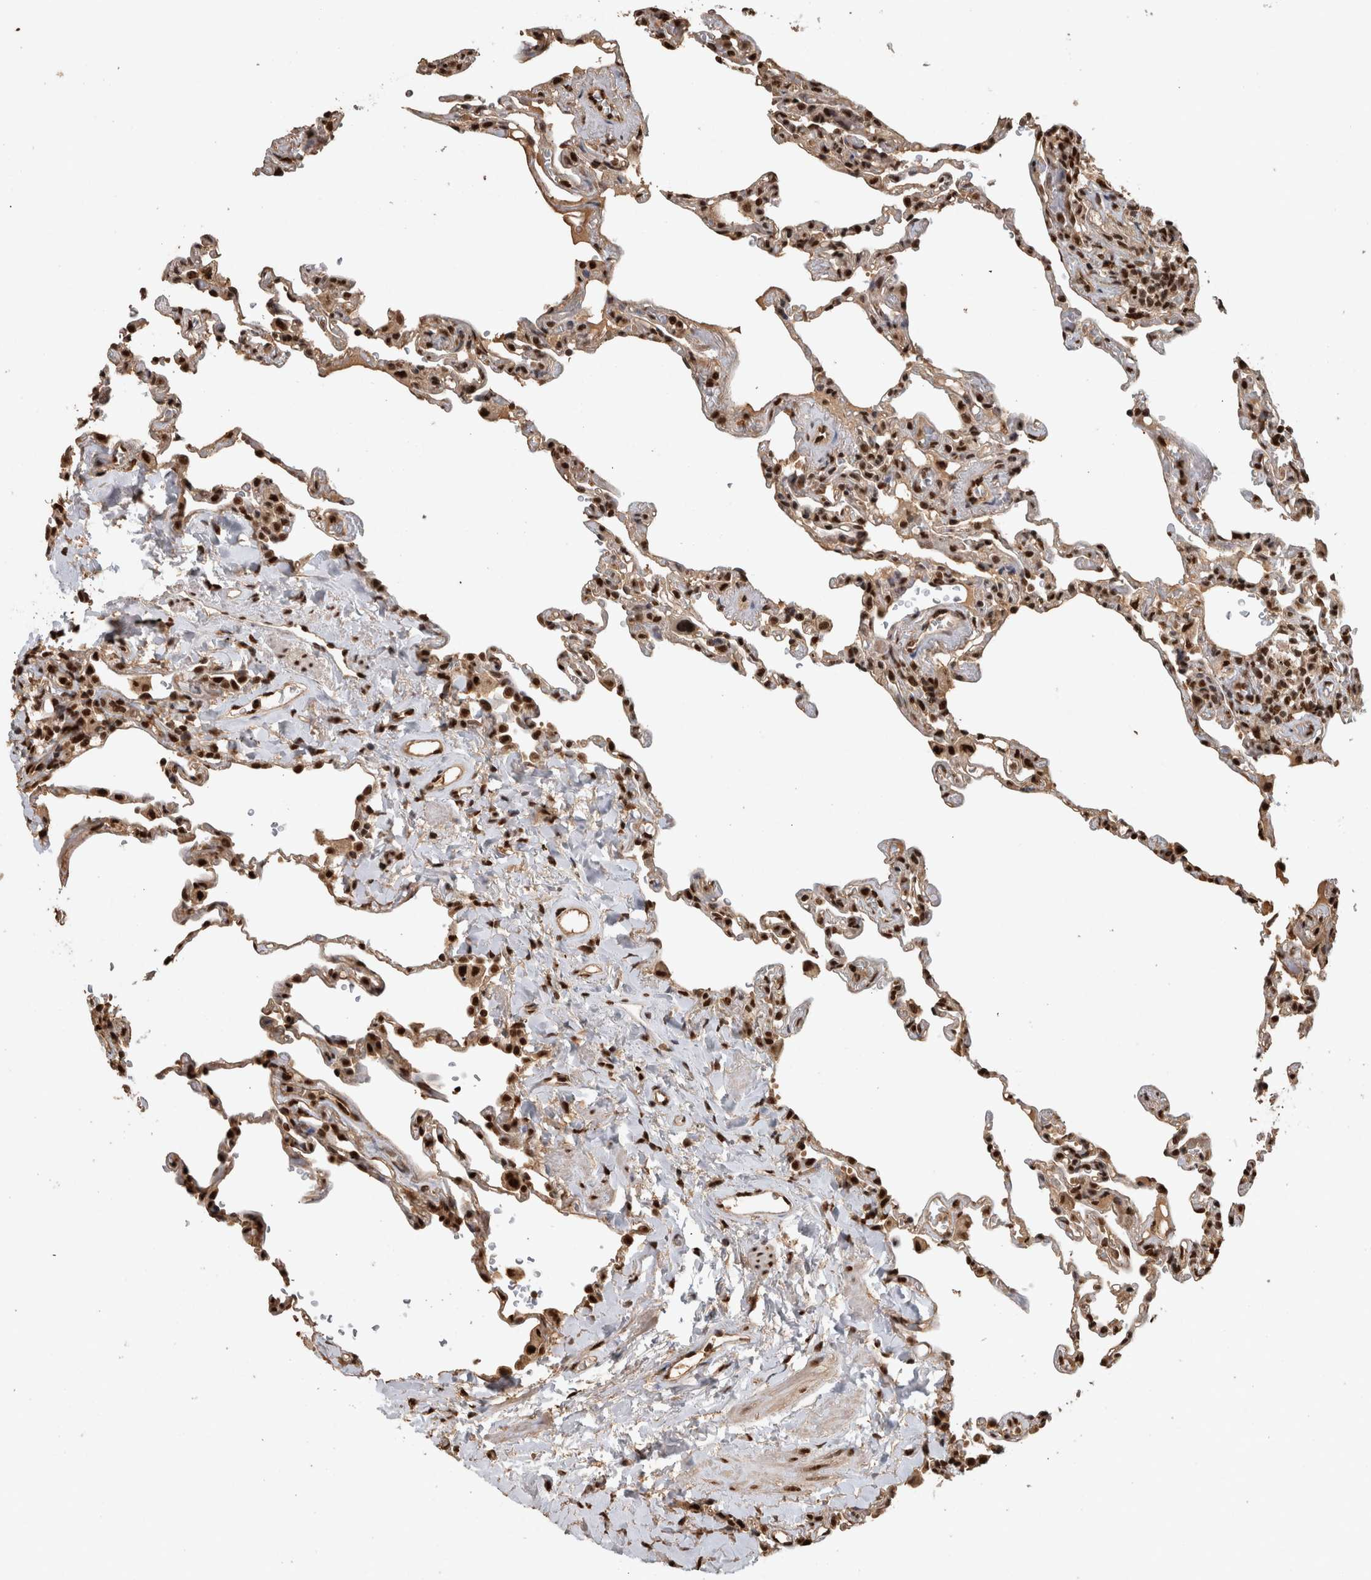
{"staining": {"intensity": "strong", "quantity": ">75%", "location": "nuclear"}, "tissue": "lung", "cell_type": "Alveolar cells", "image_type": "normal", "snomed": [{"axis": "morphology", "description": "Normal tissue, NOS"}, {"axis": "topography", "description": "Lung"}], "caption": "Immunohistochemical staining of unremarkable human lung displays >75% levels of strong nuclear protein staining in approximately >75% of alveolar cells.", "gene": "RAD50", "patient": {"sex": "male", "age": 59}}